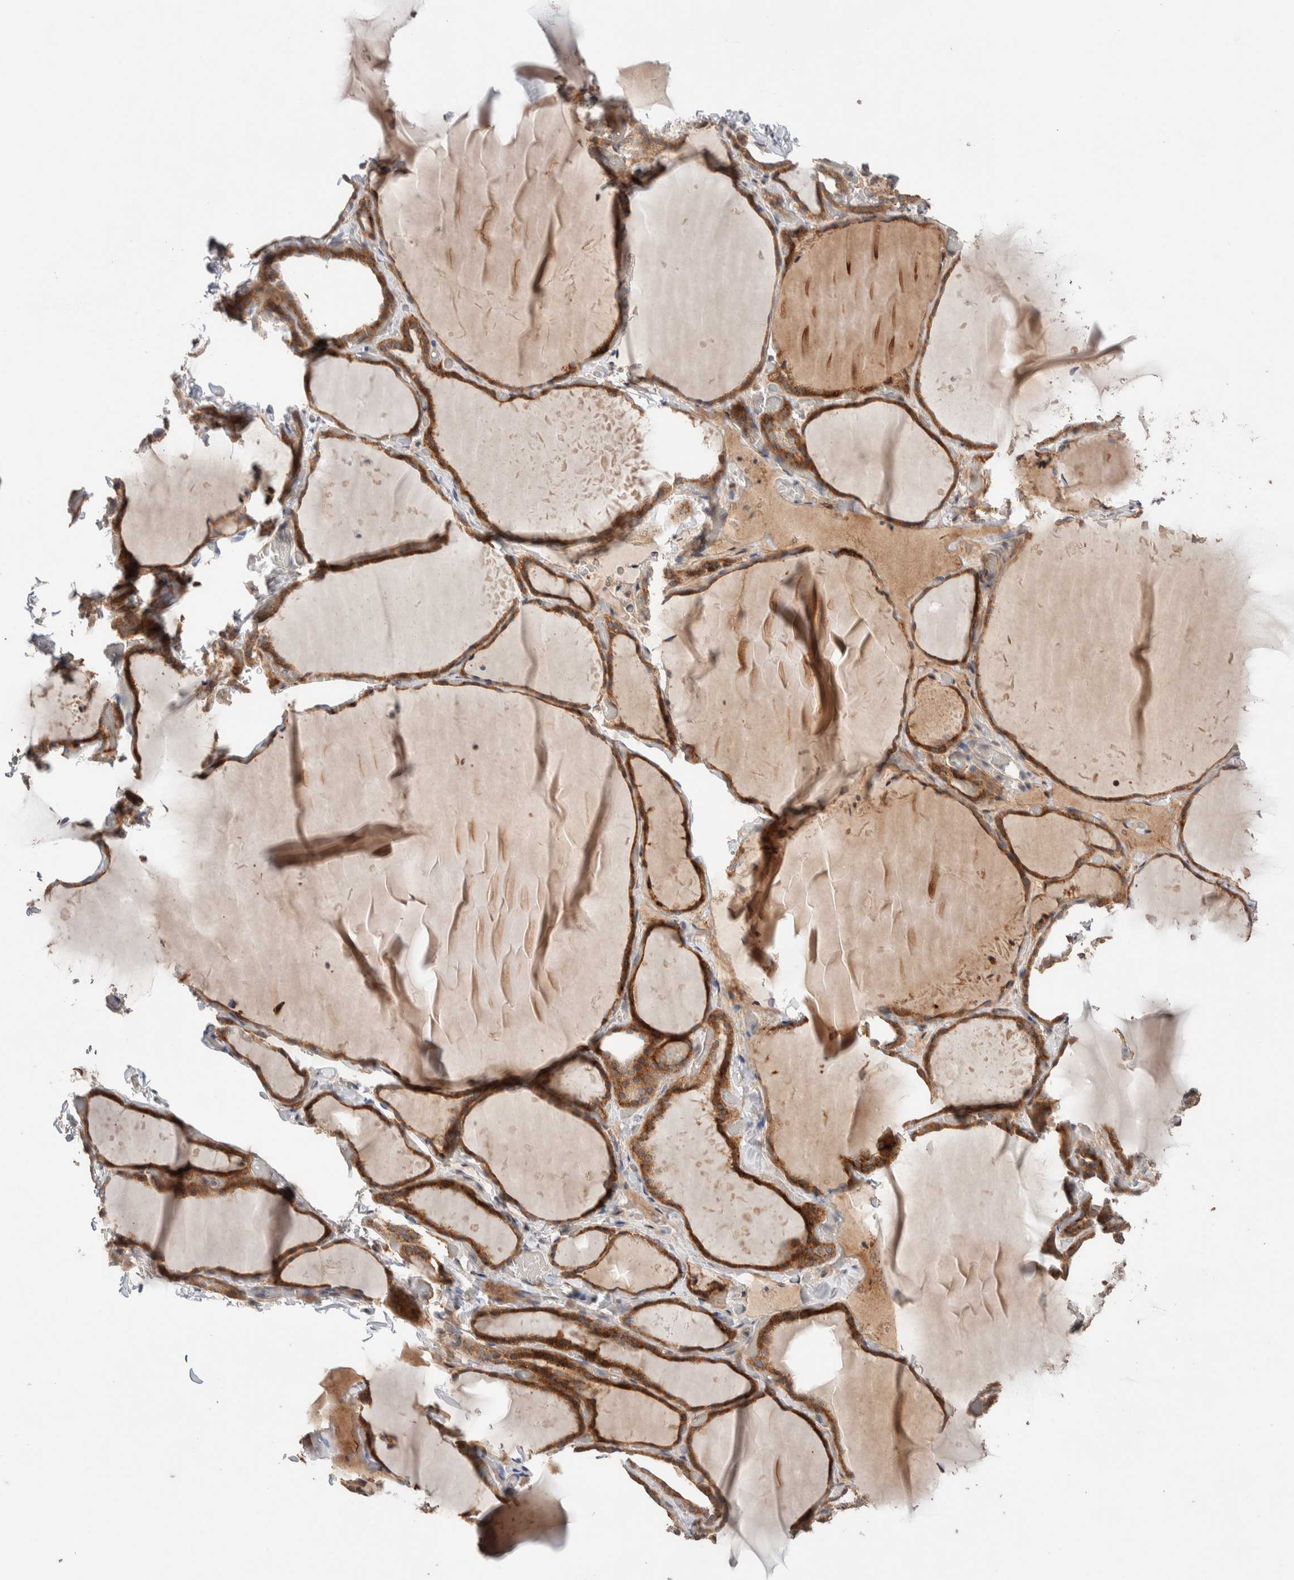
{"staining": {"intensity": "moderate", "quantity": ">75%", "location": "cytoplasmic/membranous"}, "tissue": "thyroid gland", "cell_type": "Glandular cells", "image_type": "normal", "snomed": [{"axis": "morphology", "description": "Normal tissue, NOS"}, {"axis": "topography", "description": "Thyroid gland"}], "caption": "Benign thyroid gland reveals moderate cytoplasmic/membranous expression in about >75% of glandular cells.", "gene": "CASK", "patient": {"sex": "female", "age": 22}}